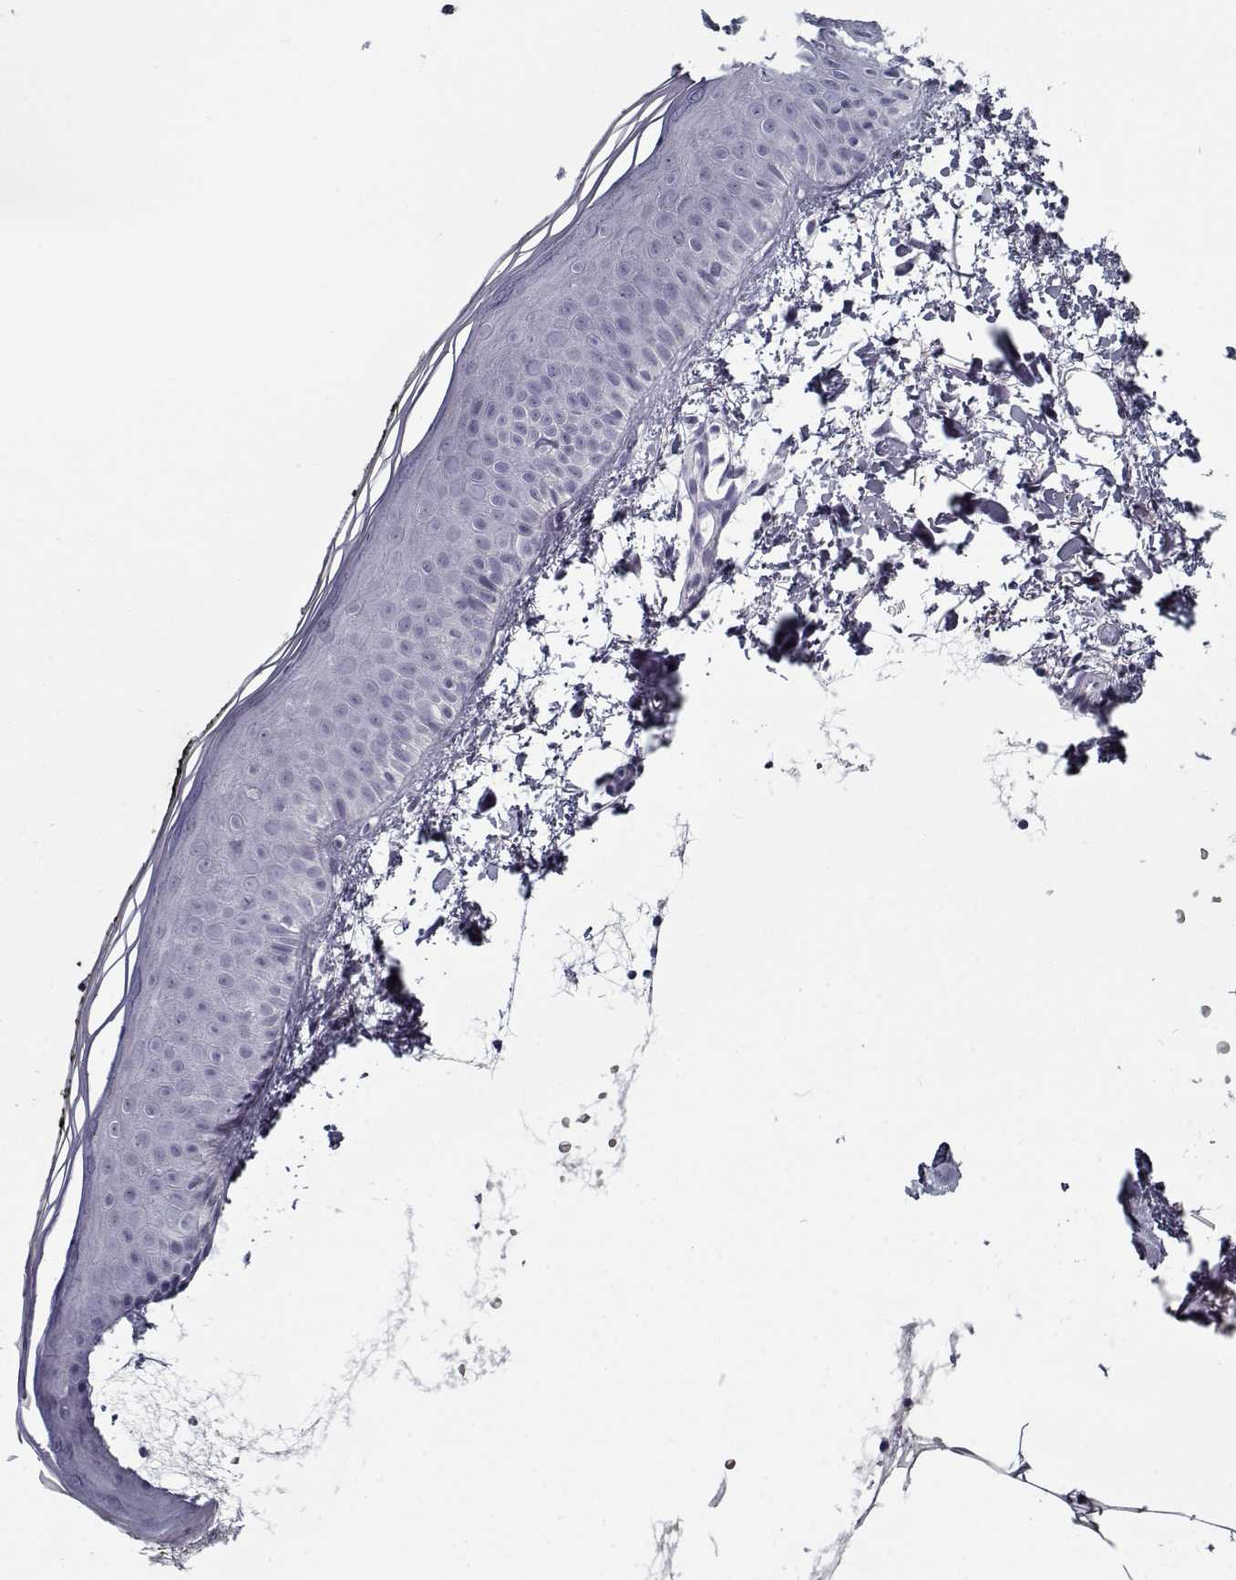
{"staining": {"intensity": "negative", "quantity": "none", "location": "none"}, "tissue": "skin", "cell_type": "Fibroblasts", "image_type": "normal", "snomed": [{"axis": "morphology", "description": "Normal tissue, NOS"}, {"axis": "topography", "description": "Skin"}], "caption": "This micrograph is of unremarkable skin stained with immunohistochemistry (IHC) to label a protein in brown with the nuclei are counter-stained blue. There is no staining in fibroblasts.", "gene": "RNF32", "patient": {"sex": "female", "age": 62}}